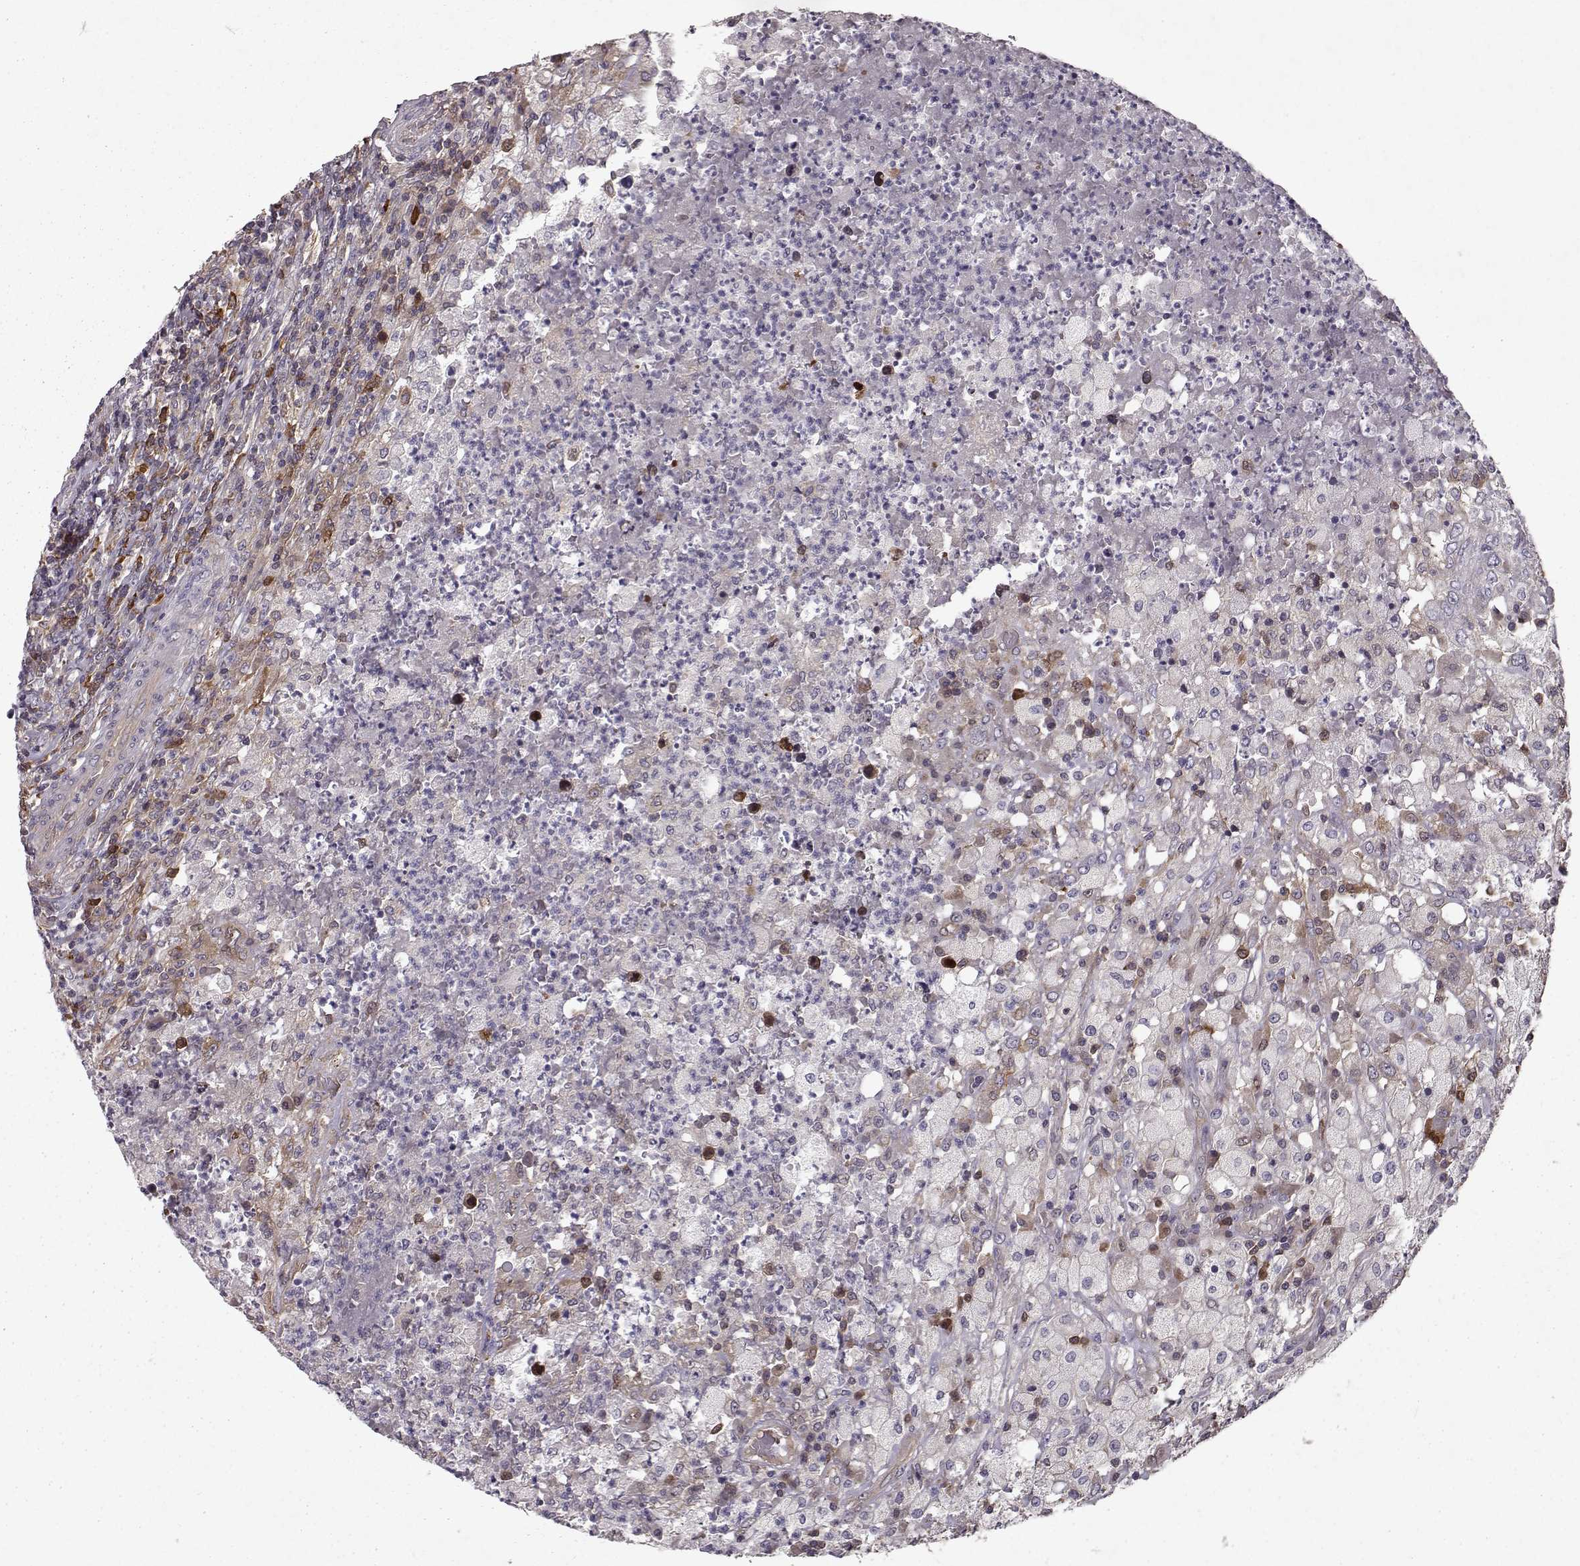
{"staining": {"intensity": "negative", "quantity": "none", "location": "none"}, "tissue": "testis cancer", "cell_type": "Tumor cells", "image_type": "cancer", "snomed": [{"axis": "morphology", "description": "Necrosis, NOS"}, {"axis": "morphology", "description": "Carcinoma, Embryonal, NOS"}, {"axis": "topography", "description": "Testis"}], "caption": "There is no significant staining in tumor cells of testis cancer.", "gene": "RANBP1", "patient": {"sex": "male", "age": 19}}